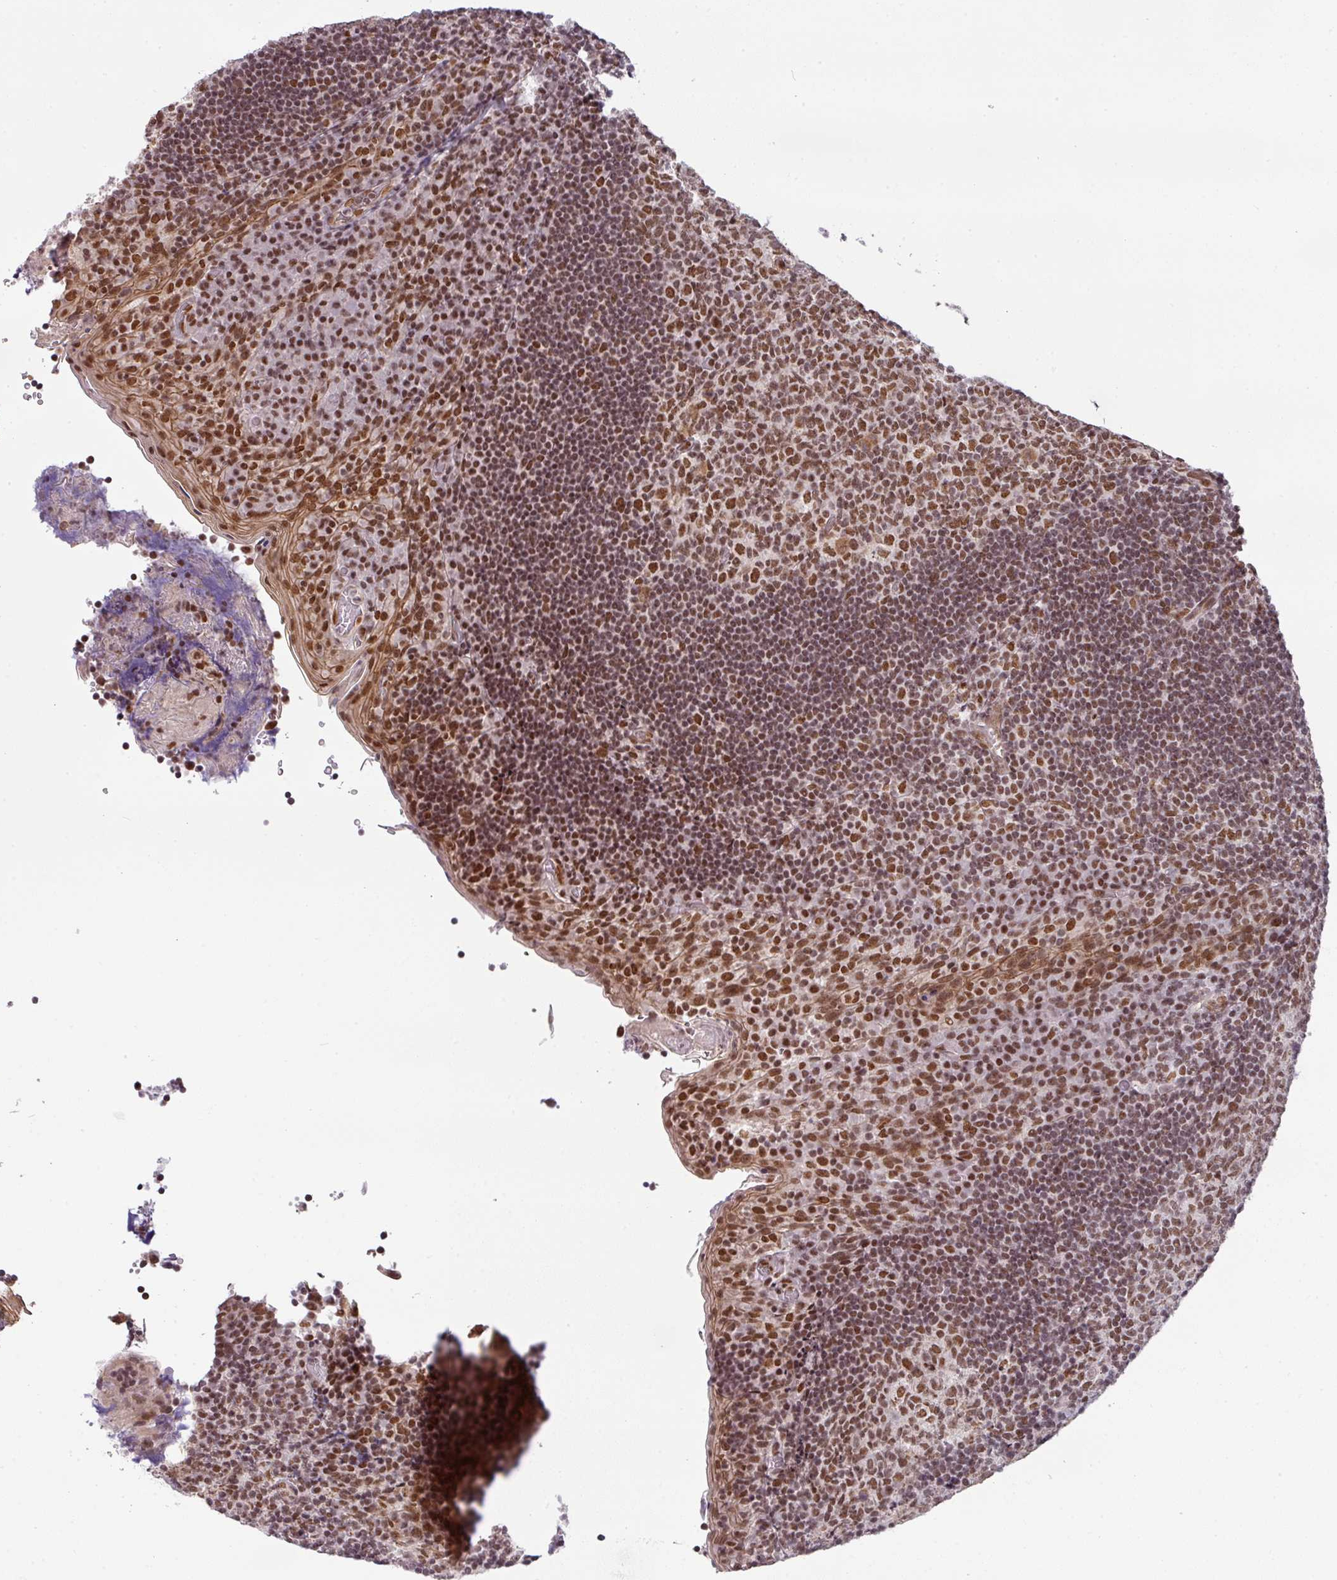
{"staining": {"intensity": "strong", "quantity": ">75%", "location": "nuclear"}, "tissue": "tonsil", "cell_type": "Germinal center cells", "image_type": "normal", "snomed": [{"axis": "morphology", "description": "Normal tissue, NOS"}, {"axis": "topography", "description": "Tonsil"}], "caption": "Protein staining by immunohistochemistry (IHC) shows strong nuclear positivity in approximately >75% of germinal center cells in benign tonsil.", "gene": "NCOA5", "patient": {"sex": "male", "age": 17}}